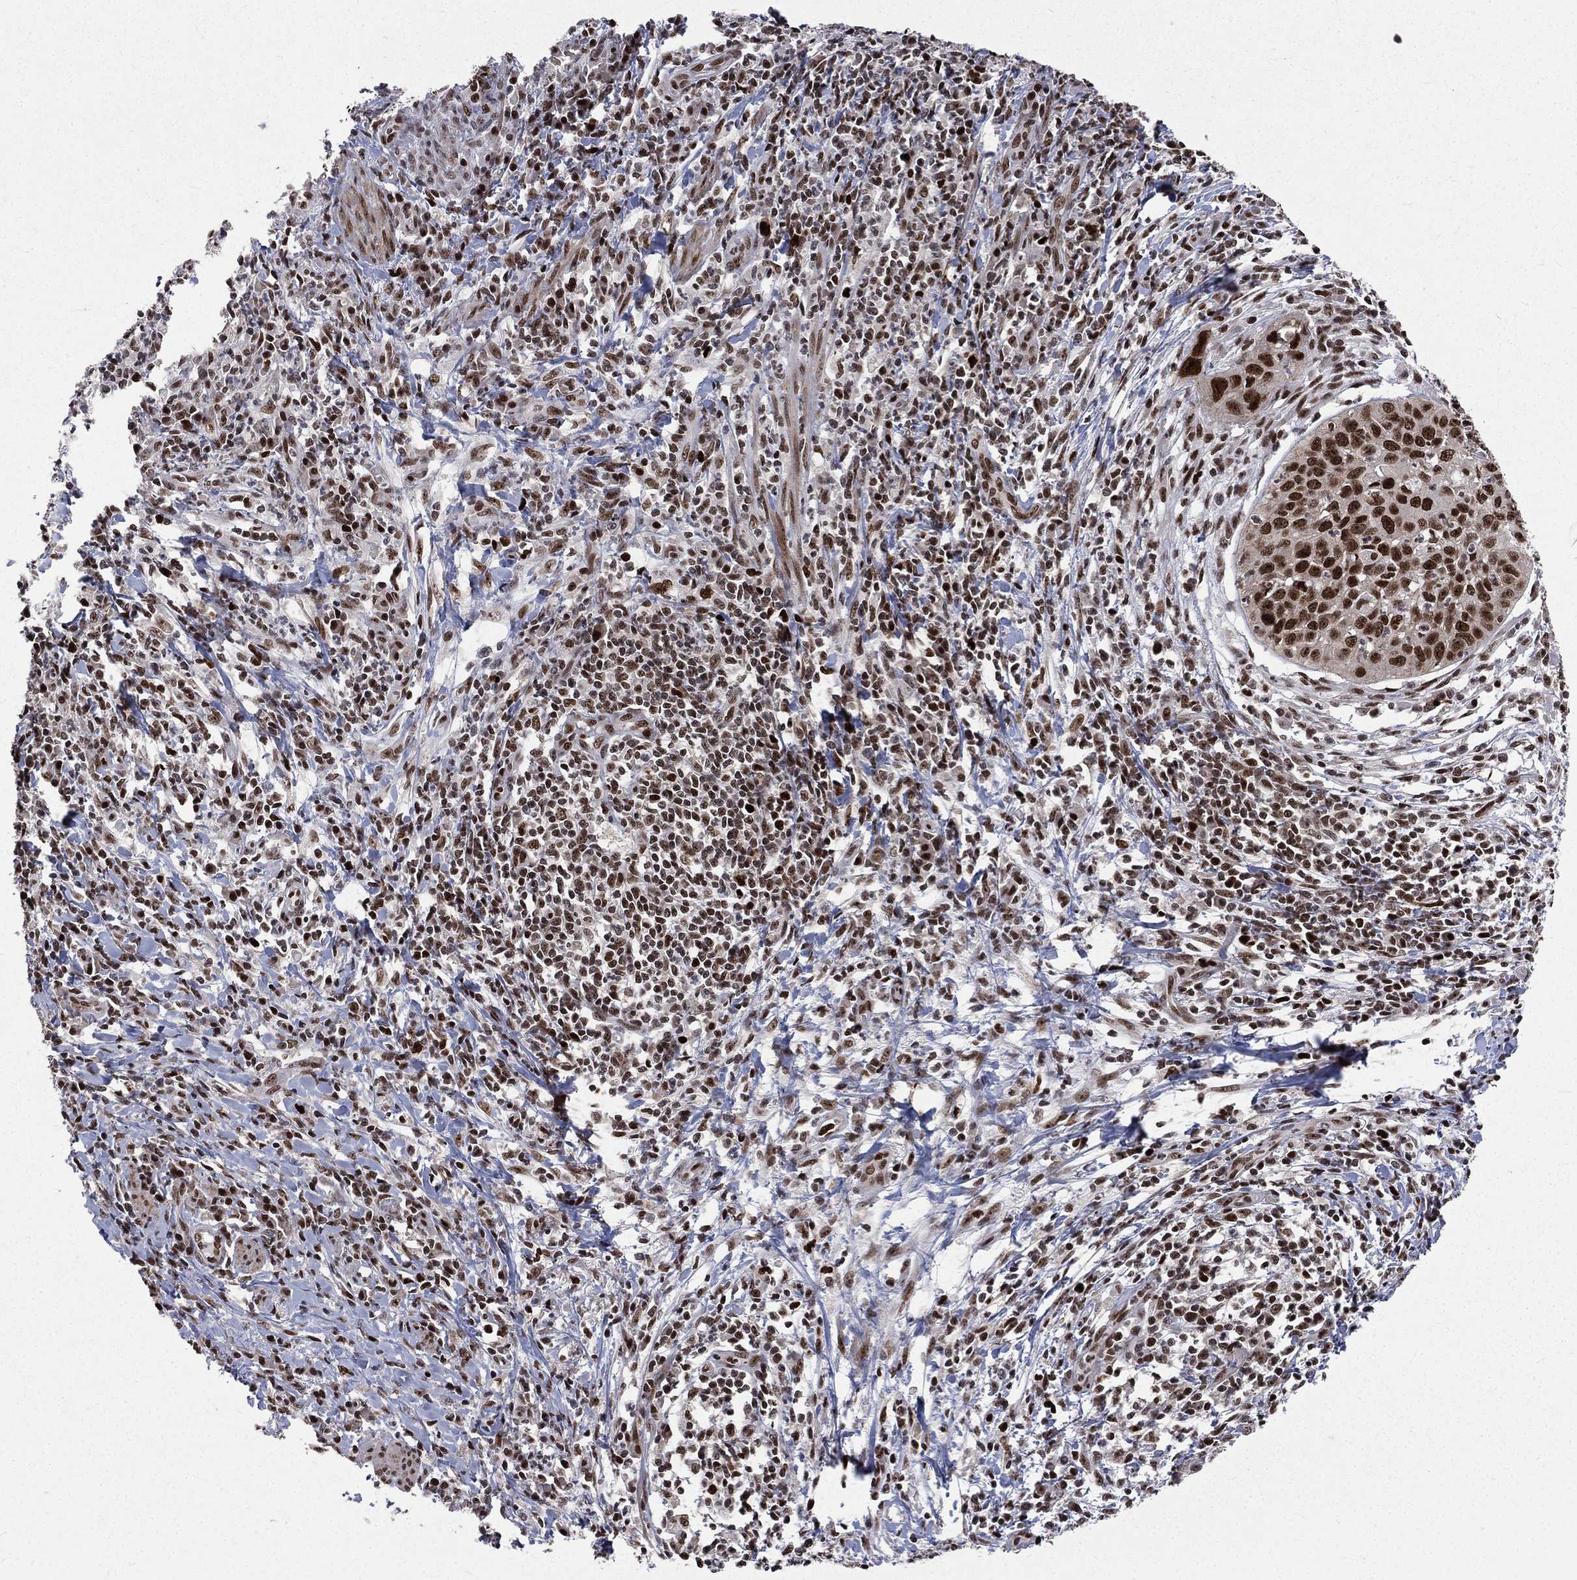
{"staining": {"intensity": "strong", "quantity": ">75%", "location": "nuclear"}, "tissue": "cervical cancer", "cell_type": "Tumor cells", "image_type": "cancer", "snomed": [{"axis": "morphology", "description": "Squamous cell carcinoma, NOS"}, {"axis": "topography", "description": "Cervix"}], "caption": "Immunohistochemical staining of cervical cancer (squamous cell carcinoma) reveals high levels of strong nuclear expression in about >75% of tumor cells. (DAB IHC, brown staining for protein, blue staining for nuclei).", "gene": "POLB", "patient": {"sex": "female", "age": 26}}